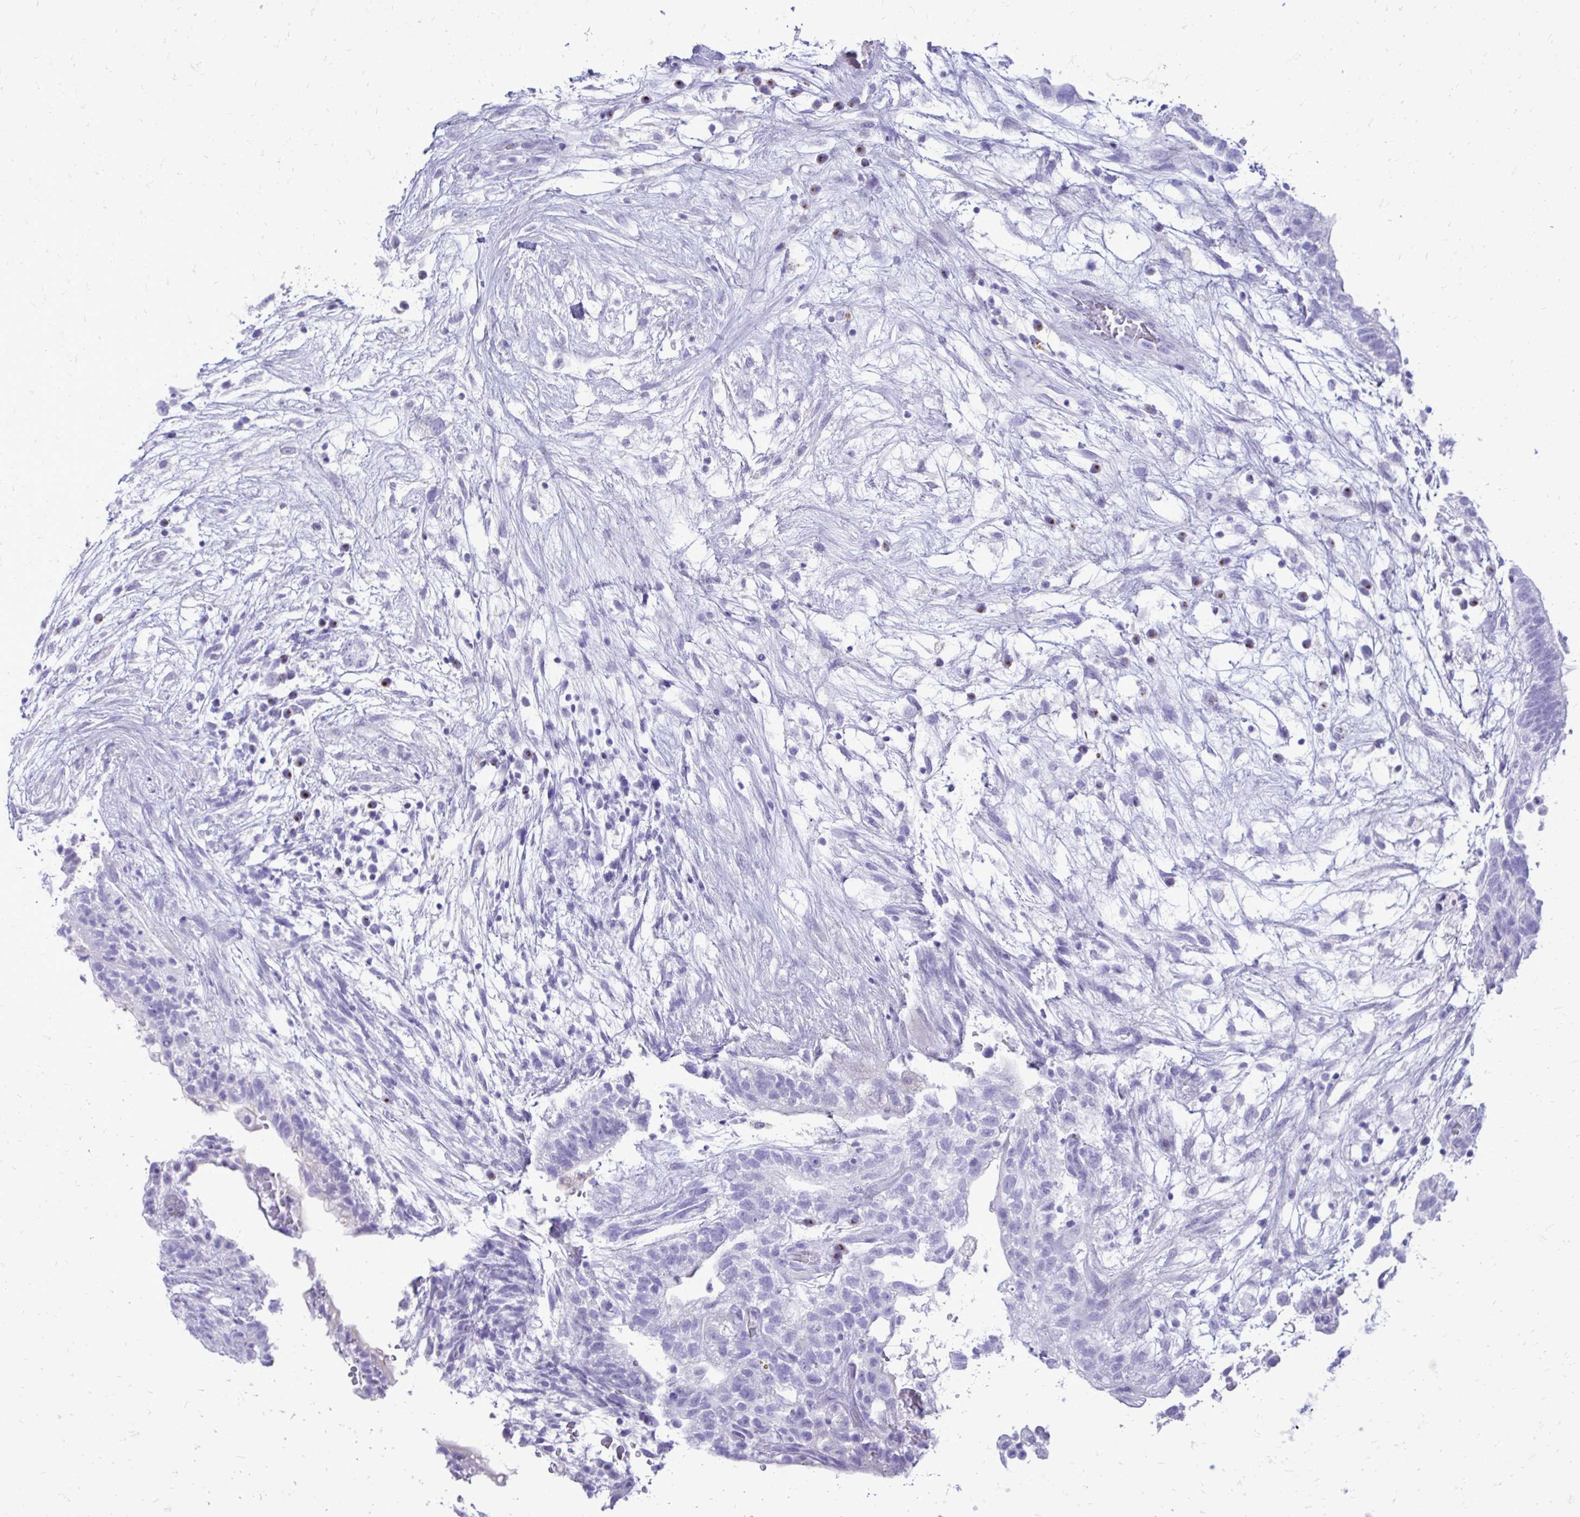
{"staining": {"intensity": "negative", "quantity": "none", "location": "none"}, "tissue": "testis cancer", "cell_type": "Tumor cells", "image_type": "cancer", "snomed": [{"axis": "morphology", "description": "Normal tissue, NOS"}, {"axis": "morphology", "description": "Carcinoma, Embryonal, NOS"}, {"axis": "topography", "description": "Testis"}], "caption": "An immunohistochemistry (IHC) micrograph of embryonal carcinoma (testis) is shown. There is no staining in tumor cells of embryonal carcinoma (testis).", "gene": "ANKDD1B", "patient": {"sex": "male", "age": 32}}